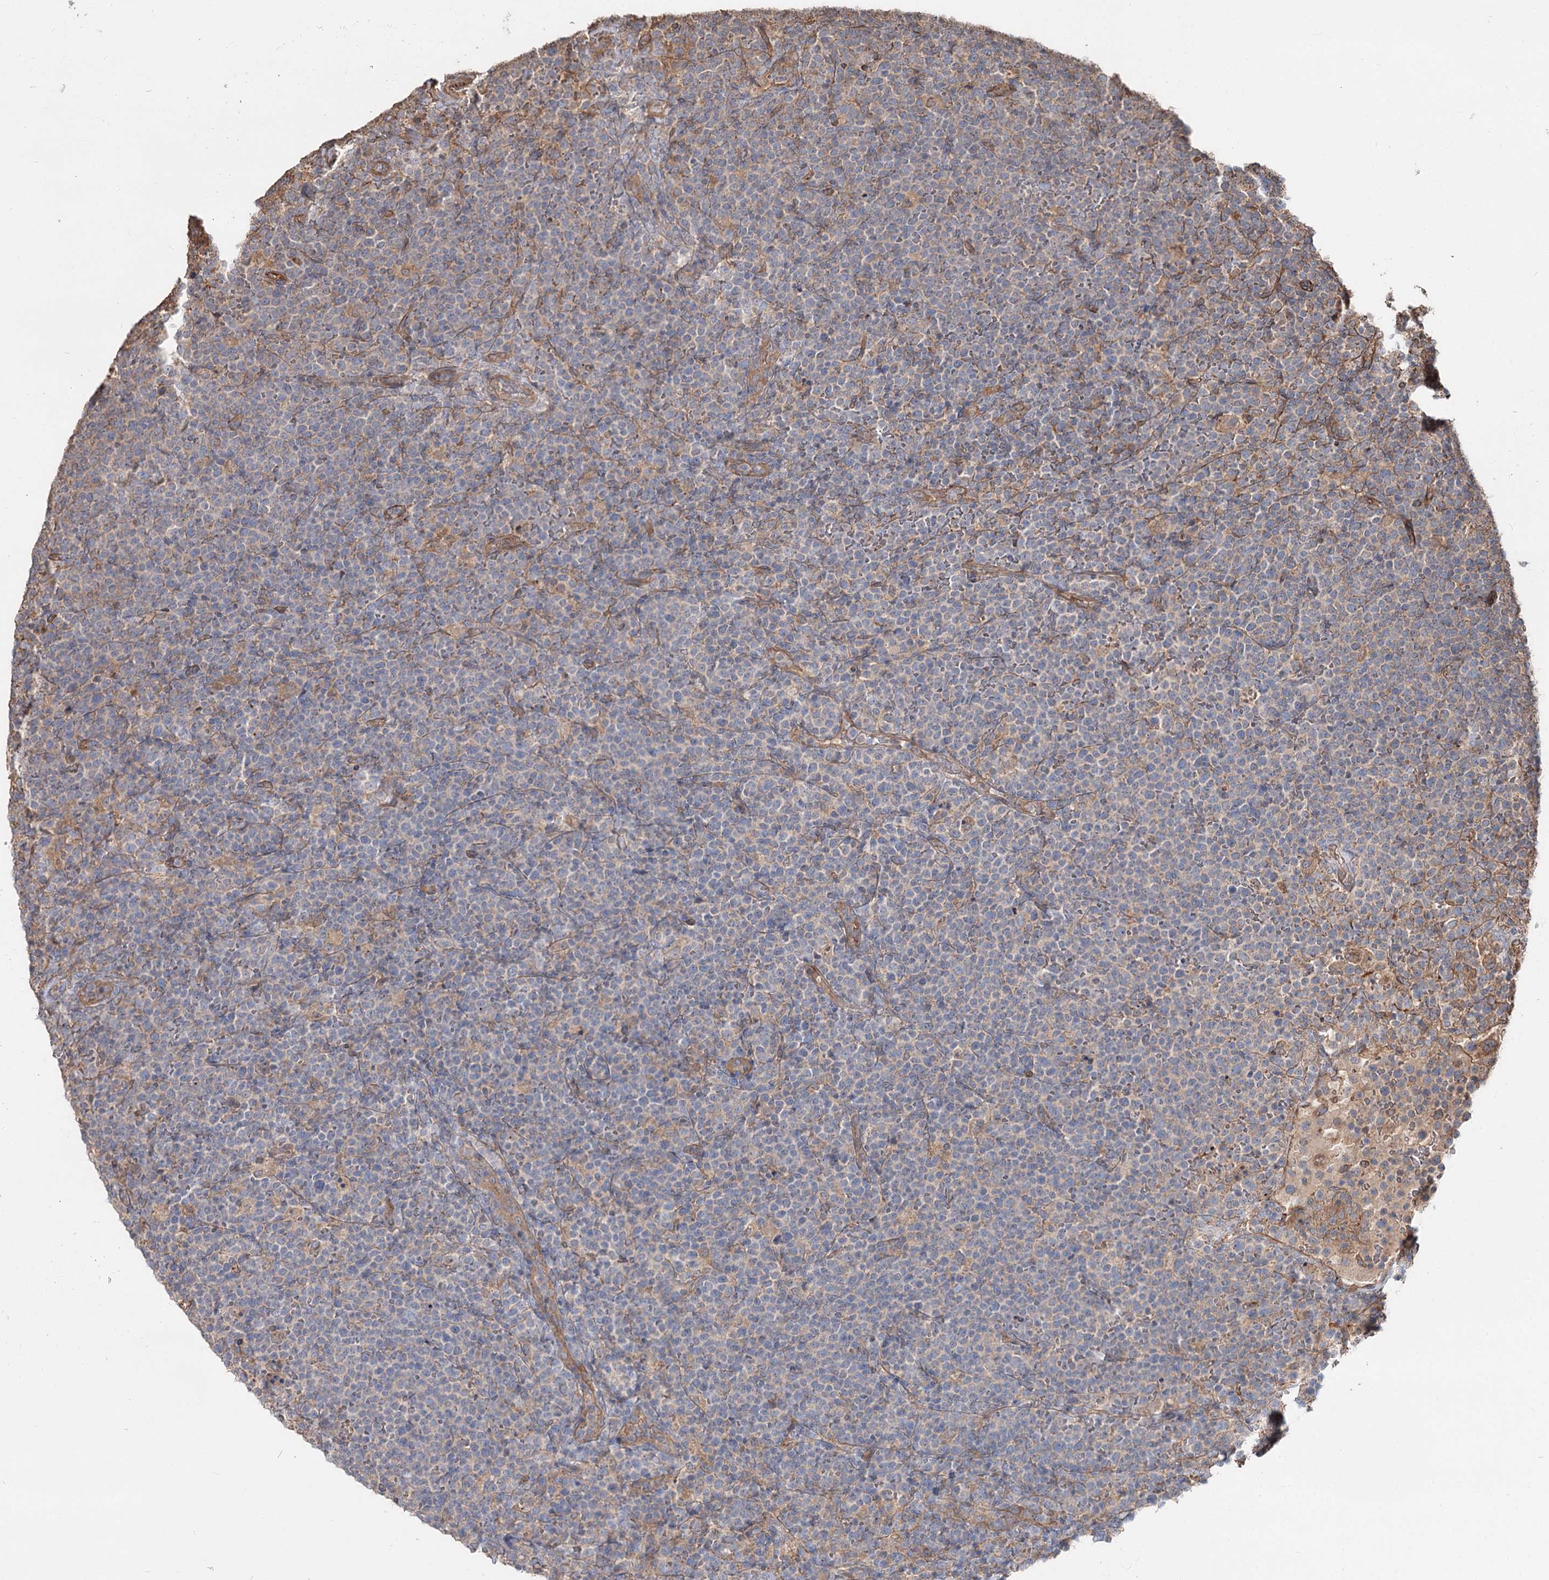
{"staining": {"intensity": "negative", "quantity": "none", "location": "none"}, "tissue": "lymphoma", "cell_type": "Tumor cells", "image_type": "cancer", "snomed": [{"axis": "morphology", "description": "Malignant lymphoma, non-Hodgkin's type, High grade"}, {"axis": "topography", "description": "Lymph node"}], "caption": "A high-resolution micrograph shows immunohistochemistry (IHC) staining of lymphoma, which demonstrates no significant staining in tumor cells.", "gene": "SPART", "patient": {"sex": "male", "age": 61}}